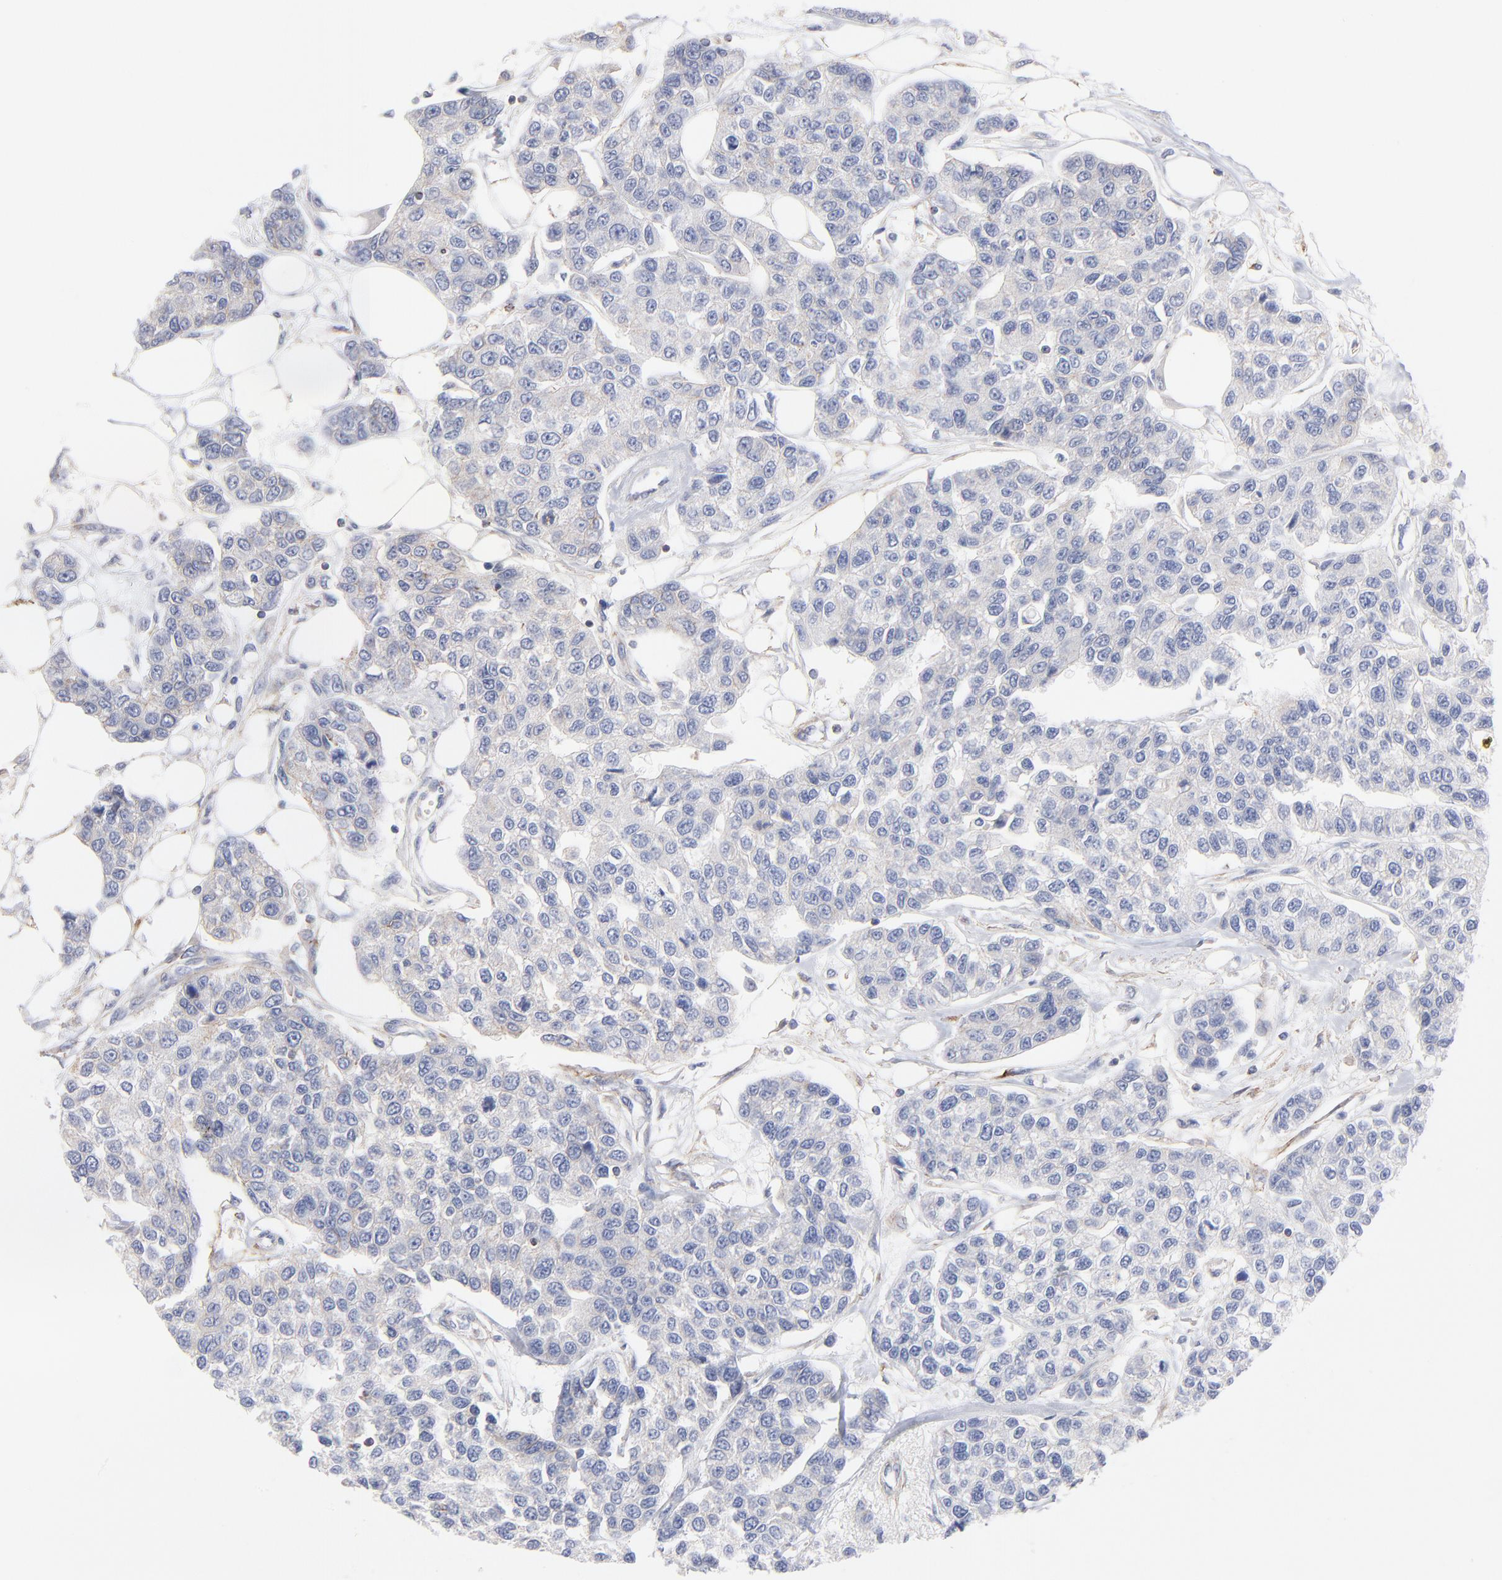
{"staining": {"intensity": "negative", "quantity": "none", "location": "none"}, "tissue": "breast cancer", "cell_type": "Tumor cells", "image_type": "cancer", "snomed": [{"axis": "morphology", "description": "Duct carcinoma"}, {"axis": "topography", "description": "Breast"}], "caption": "Tumor cells show no significant expression in breast invasive ductal carcinoma. (DAB immunohistochemistry, high magnification).", "gene": "SEPTIN6", "patient": {"sex": "female", "age": 51}}